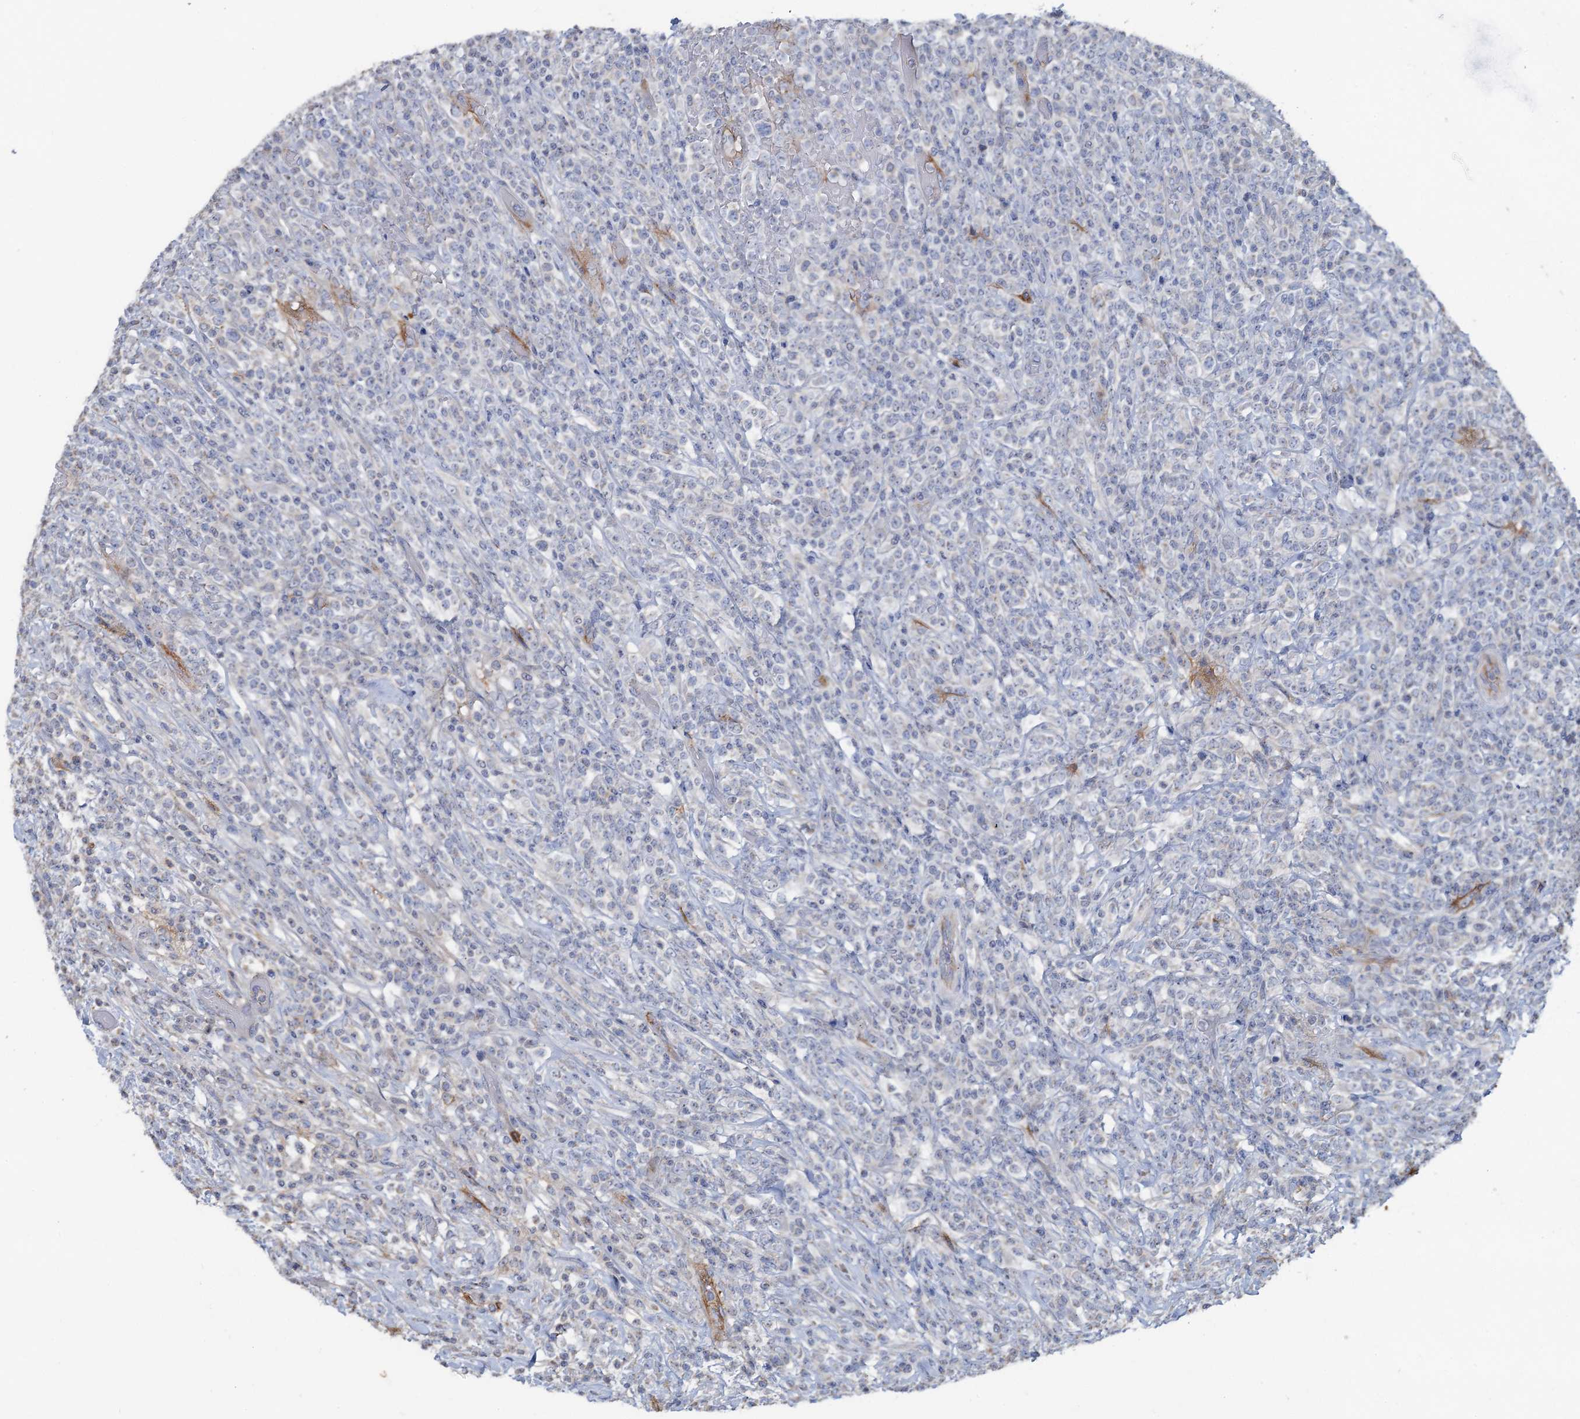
{"staining": {"intensity": "negative", "quantity": "none", "location": "none"}, "tissue": "lymphoma", "cell_type": "Tumor cells", "image_type": "cancer", "snomed": [{"axis": "morphology", "description": "Malignant lymphoma, non-Hodgkin's type, High grade"}, {"axis": "topography", "description": "Colon"}], "caption": "Immunohistochemistry photomicrograph of human lymphoma stained for a protein (brown), which demonstrates no staining in tumor cells.", "gene": "PLLP", "patient": {"sex": "female", "age": 53}}